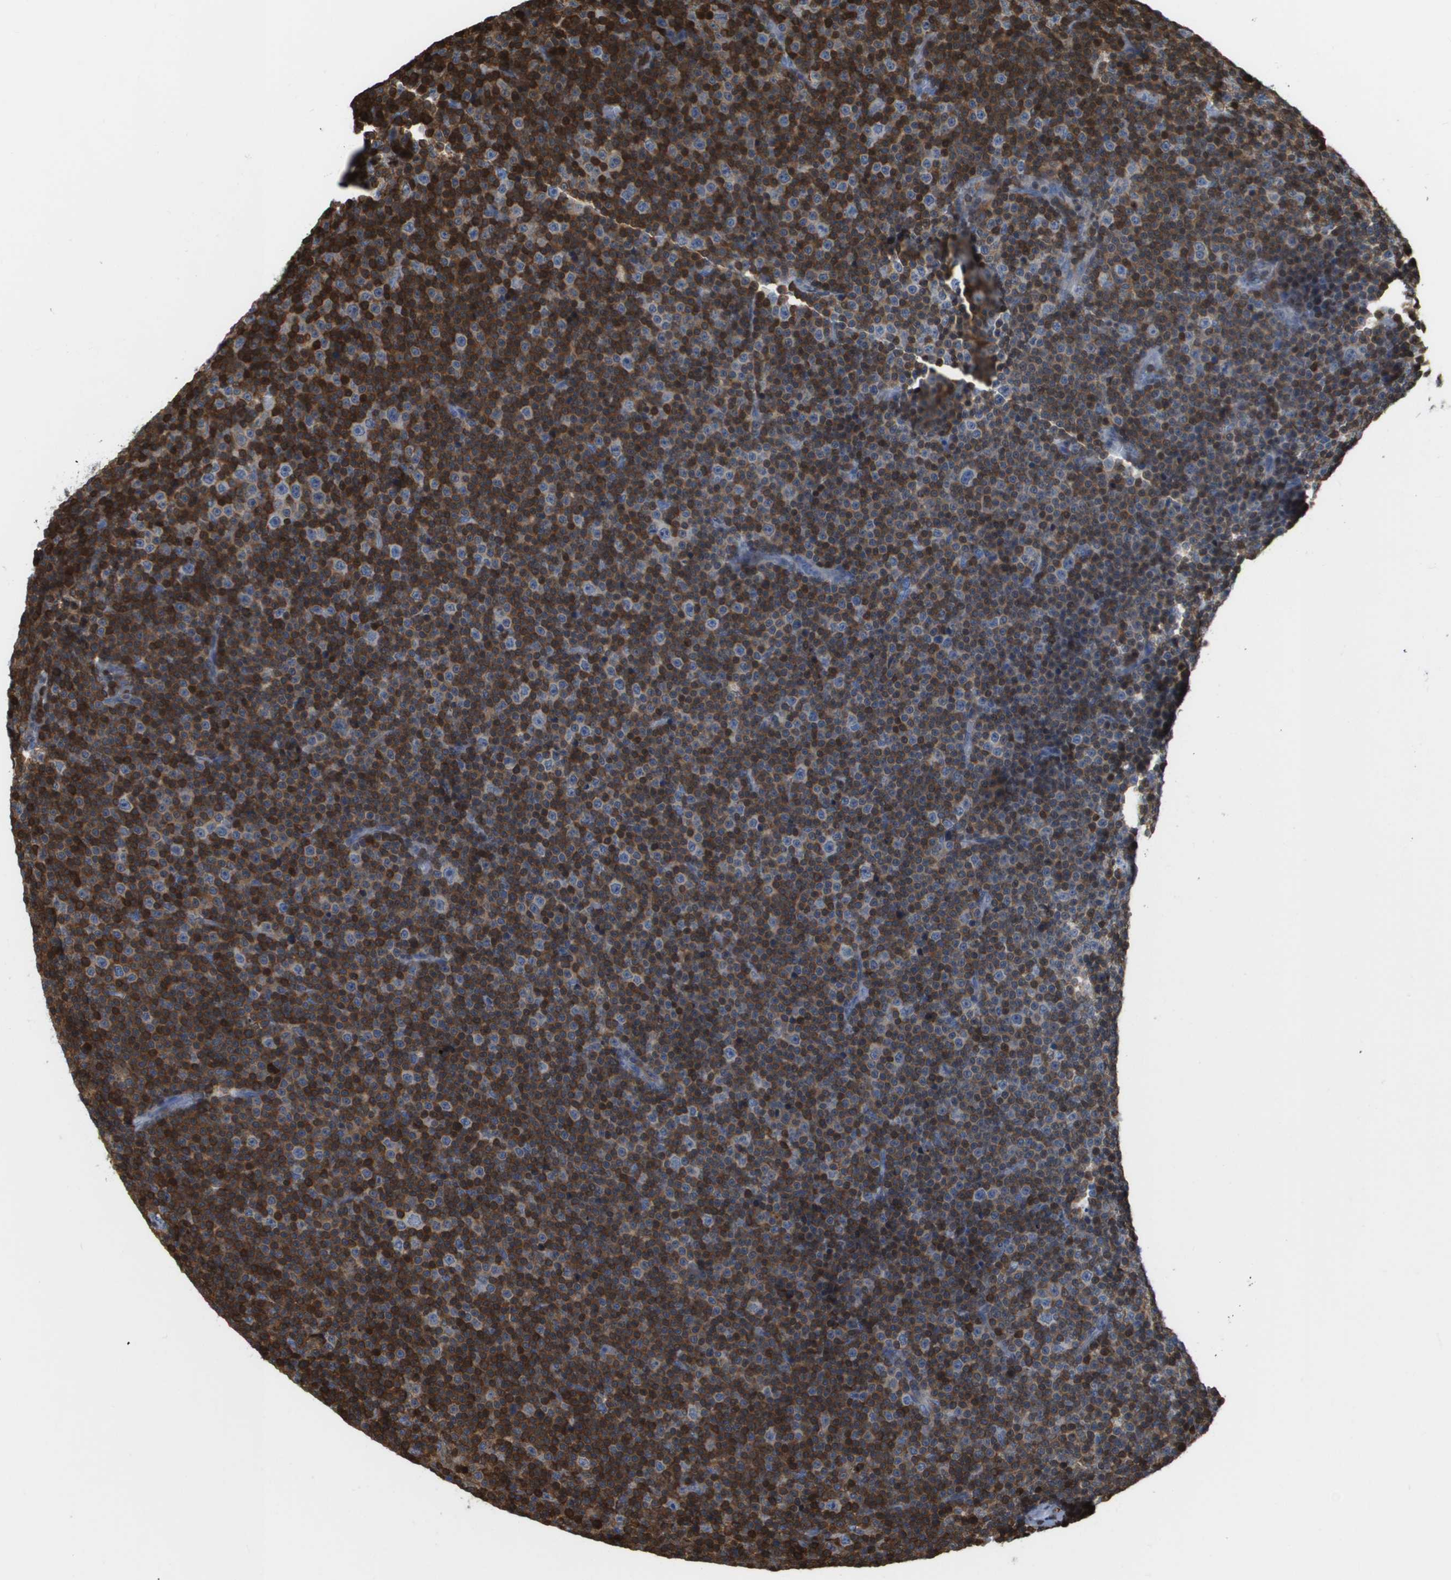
{"staining": {"intensity": "strong", "quantity": "25%-75%", "location": "cytoplasmic/membranous"}, "tissue": "lymphoma", "cell_type": "Tumor cells", "image_type": "cancer", "snomed": [{"axis": "morphology", "description": "Malignant lymphoma, non-Hodgkin's type, Low grade"}, {"axis": "topography", "description": "Lymph node"}], "caption": "Protein expression analysis of human malignant lymphoma, non-Hodgkin's type (low-grade) reveals strong cytoplasmic/membranous positivity in approximately 25%-75% of tumor cells. (DAB (3,3'-diaminobenzidine) IHC with brightfield microscopy, high magnification).", "gene": "DOCK5", "patient": {"sex": "female", "age": 67}}